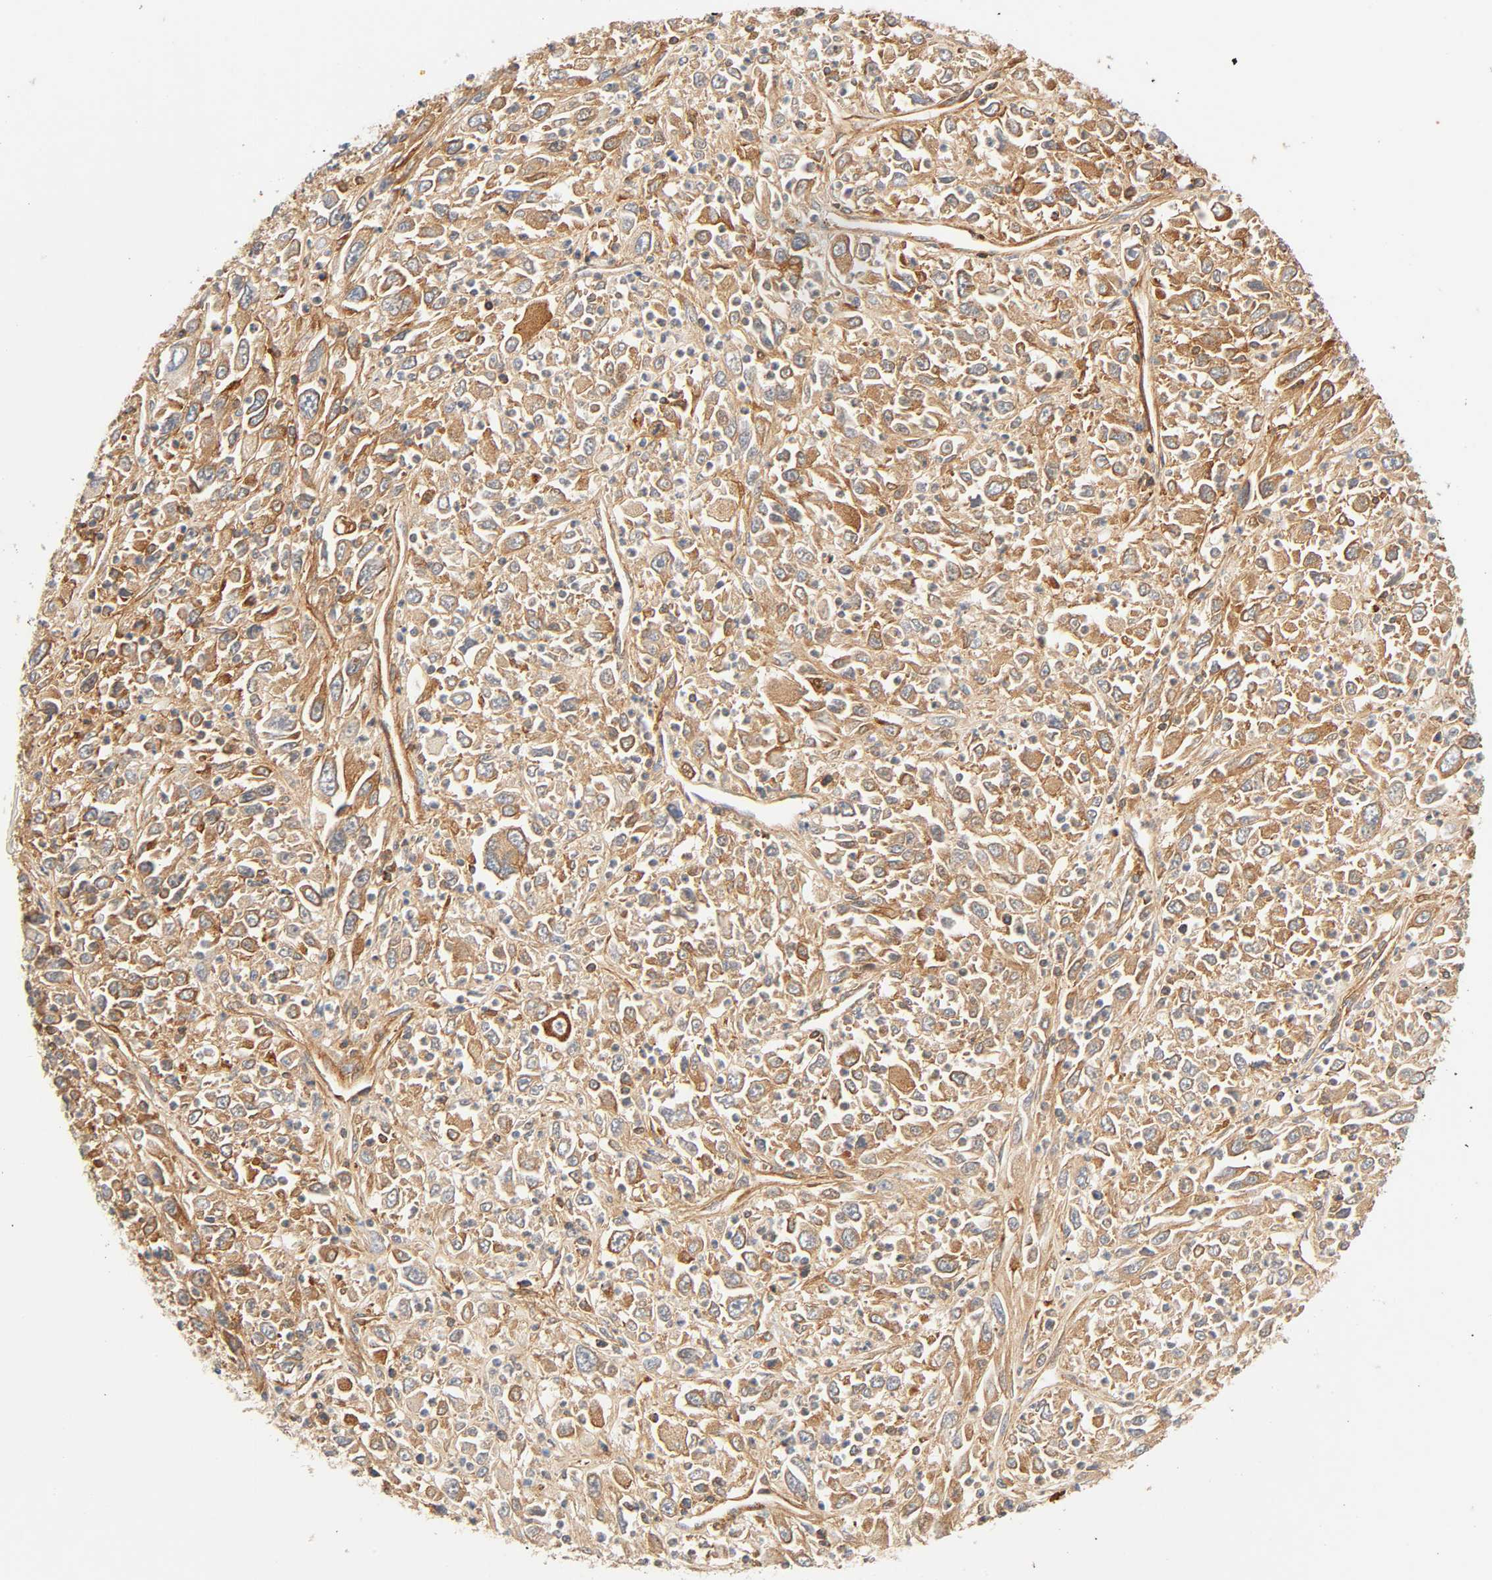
{"staining": {"intensity": "moderate", "quantity": ">75%", "location": "cytoplasmic/membranous"}, "tissue": "melanoma", "cell_type": "Tumor cells", "image_type": "cancer", "snomed": [{"axis": "morphology", "description": "Malignant melanoma, Metastatic site"}, {"axis": "topography", "description": "Skin"}], "caption": "IHC of human malignant melanoma (metastatic site) exhibits medium levels of moderate cytoplasmic/membranous staining in approximately >75% of tumor cells.", "gene": "CACNA1G", "patient": {"sex": "female", "age": 56}}